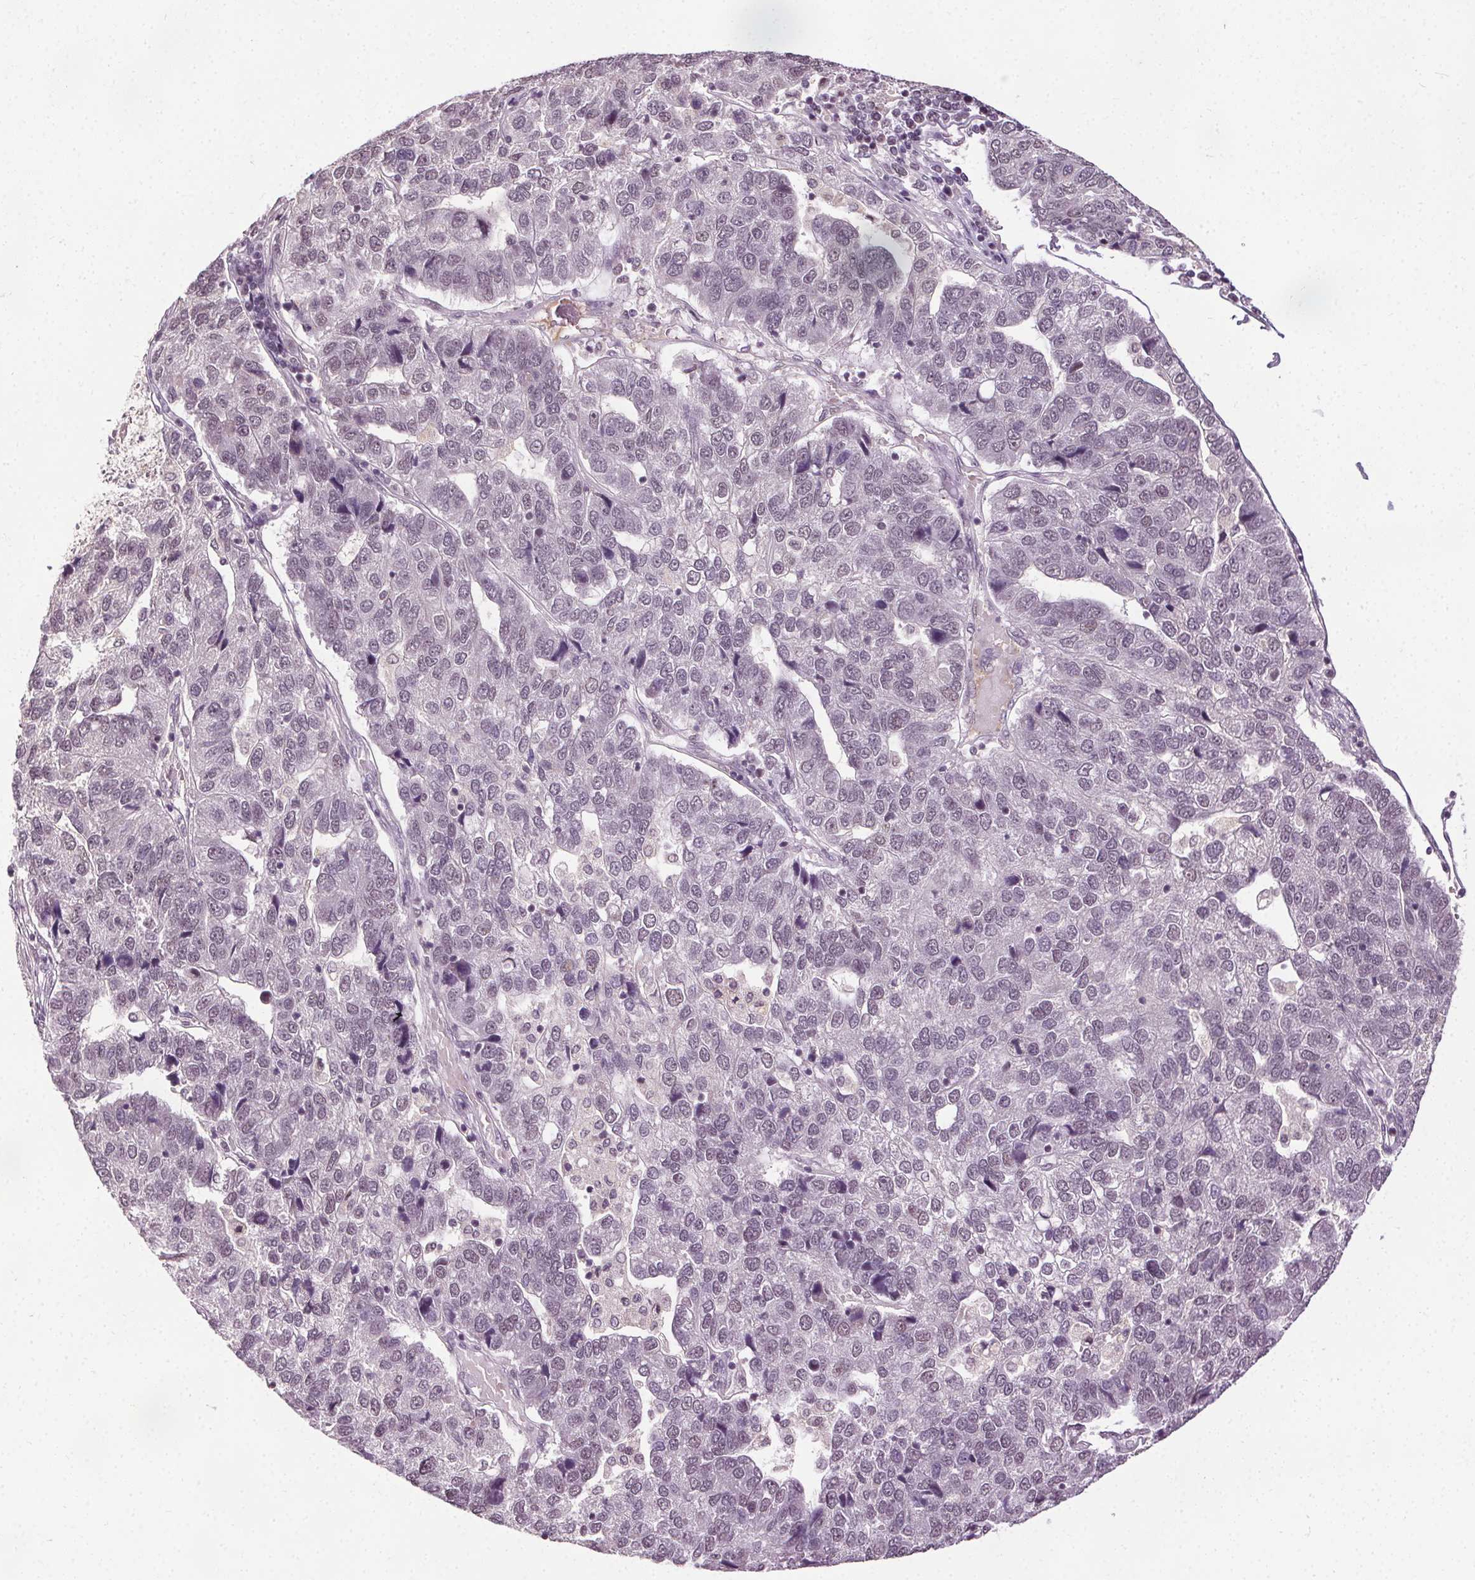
{"staining": {"intensity": "negative", "quantity": "none", "location": "none"}, "tissue": "pancreatic cancer", "cell_type": "Tumor cells", "image_type": "cancer", "snomed": [{"axis": "morphology", "description": "Adenocarcinoma, NOS"}, {"axis": "topography", "description": "Pancreas"}], "caption": "This is a histopathology image of IHC staining of adenocarcinoma (pancreatic), which shows no positivity in tumor cells.", "gene": "MED6", "patient": {"sex": "female", "age": 61}}